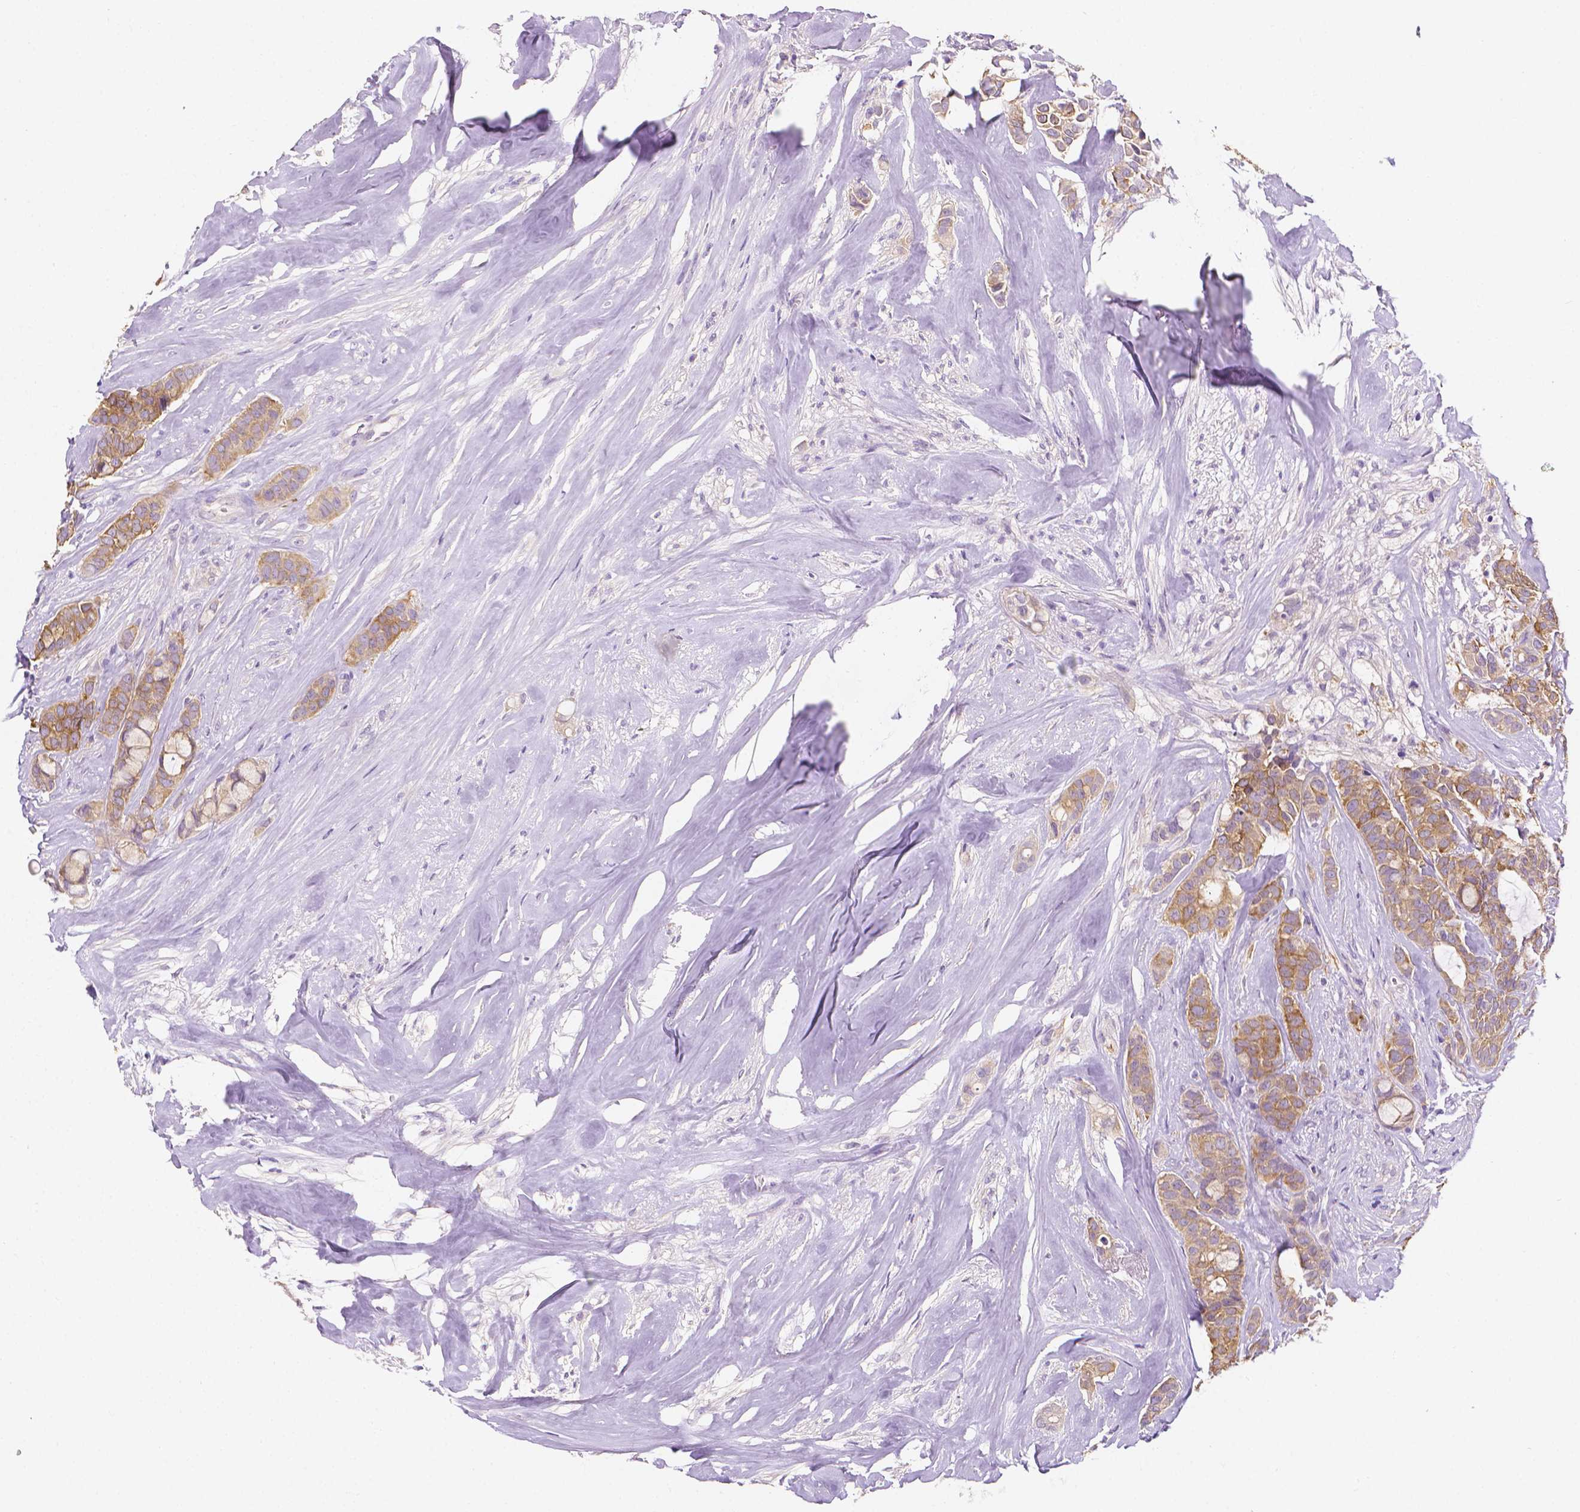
{"staining": {"intensity": "weak", "quantity": ">75%", "location": "cytoplasmic/membranous"}, "tissue": "breast cancer", "cell_type": "Tumor cells", "image_type": "cancer", "snomed": [{"axis": "morphology", "description": "Duct carcinoma"}, {"axis": "topography", "description": "Breast"}], "caption": "Human breast infiltrating ductal carcinoma stained for a protein (brown) demonstrates weak cytoplasmic/membranous positive staining in about >75% of tumor cells.", "gene": "FASN", "patient": {"sex": "female", "age": 84}}